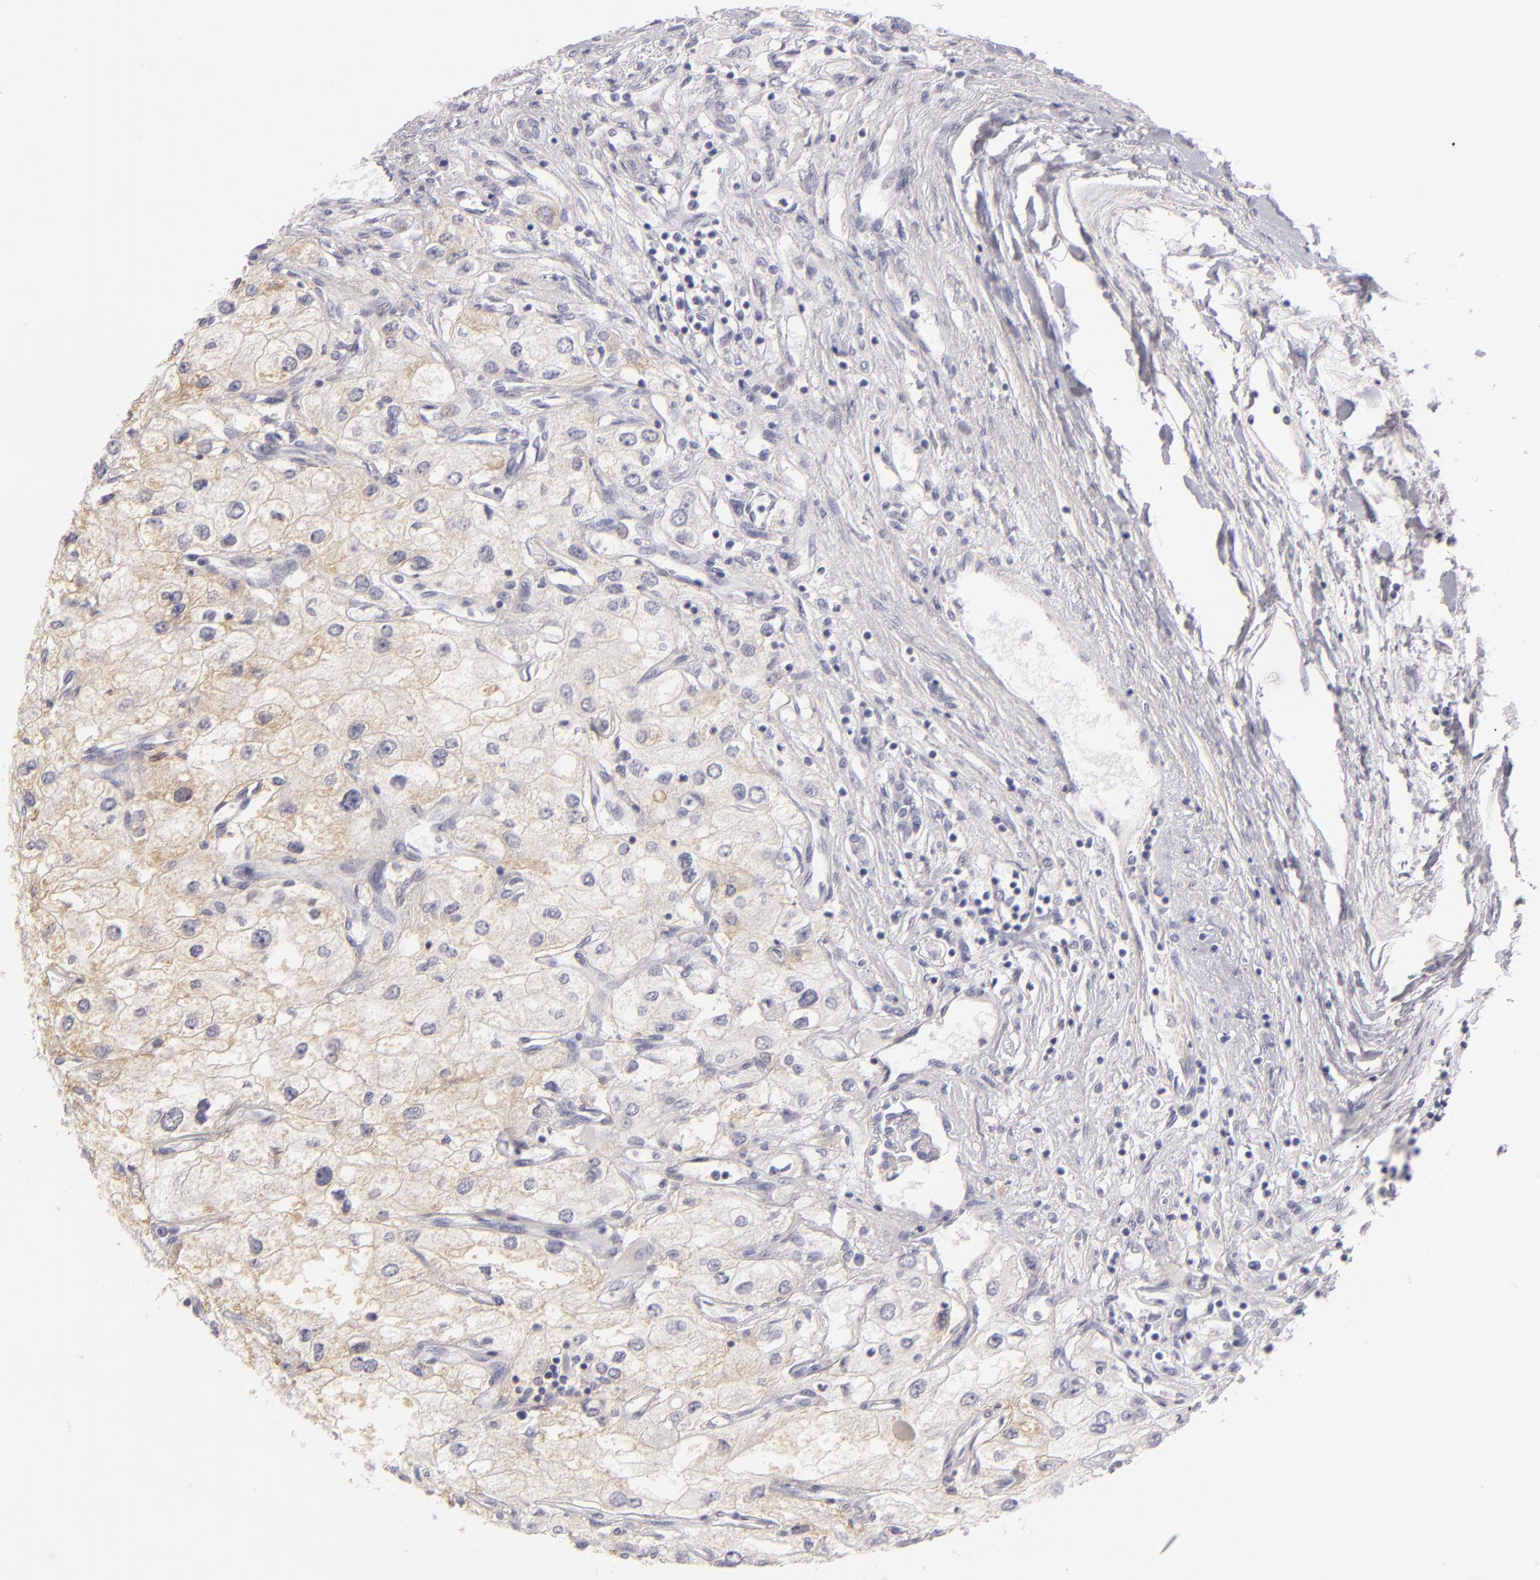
{"staining": {"intensity": "negative", "quantity": "none", "location": "none"}, "tissue": "renal cancer", "cell_type": "Tumor cells", "image_type": "cancer", "snomed": [{"axis": "morphology", "description": "Adenocarcinoma, NOS"}, {"axis": "topography", "description": "Kidney"}], "caption": "Renal cancer was stained to show a protein in brown. There is no significant expression in tumor cells.", "gene": "TNNC1", "patient": {"sex": "male", "age": 57}}